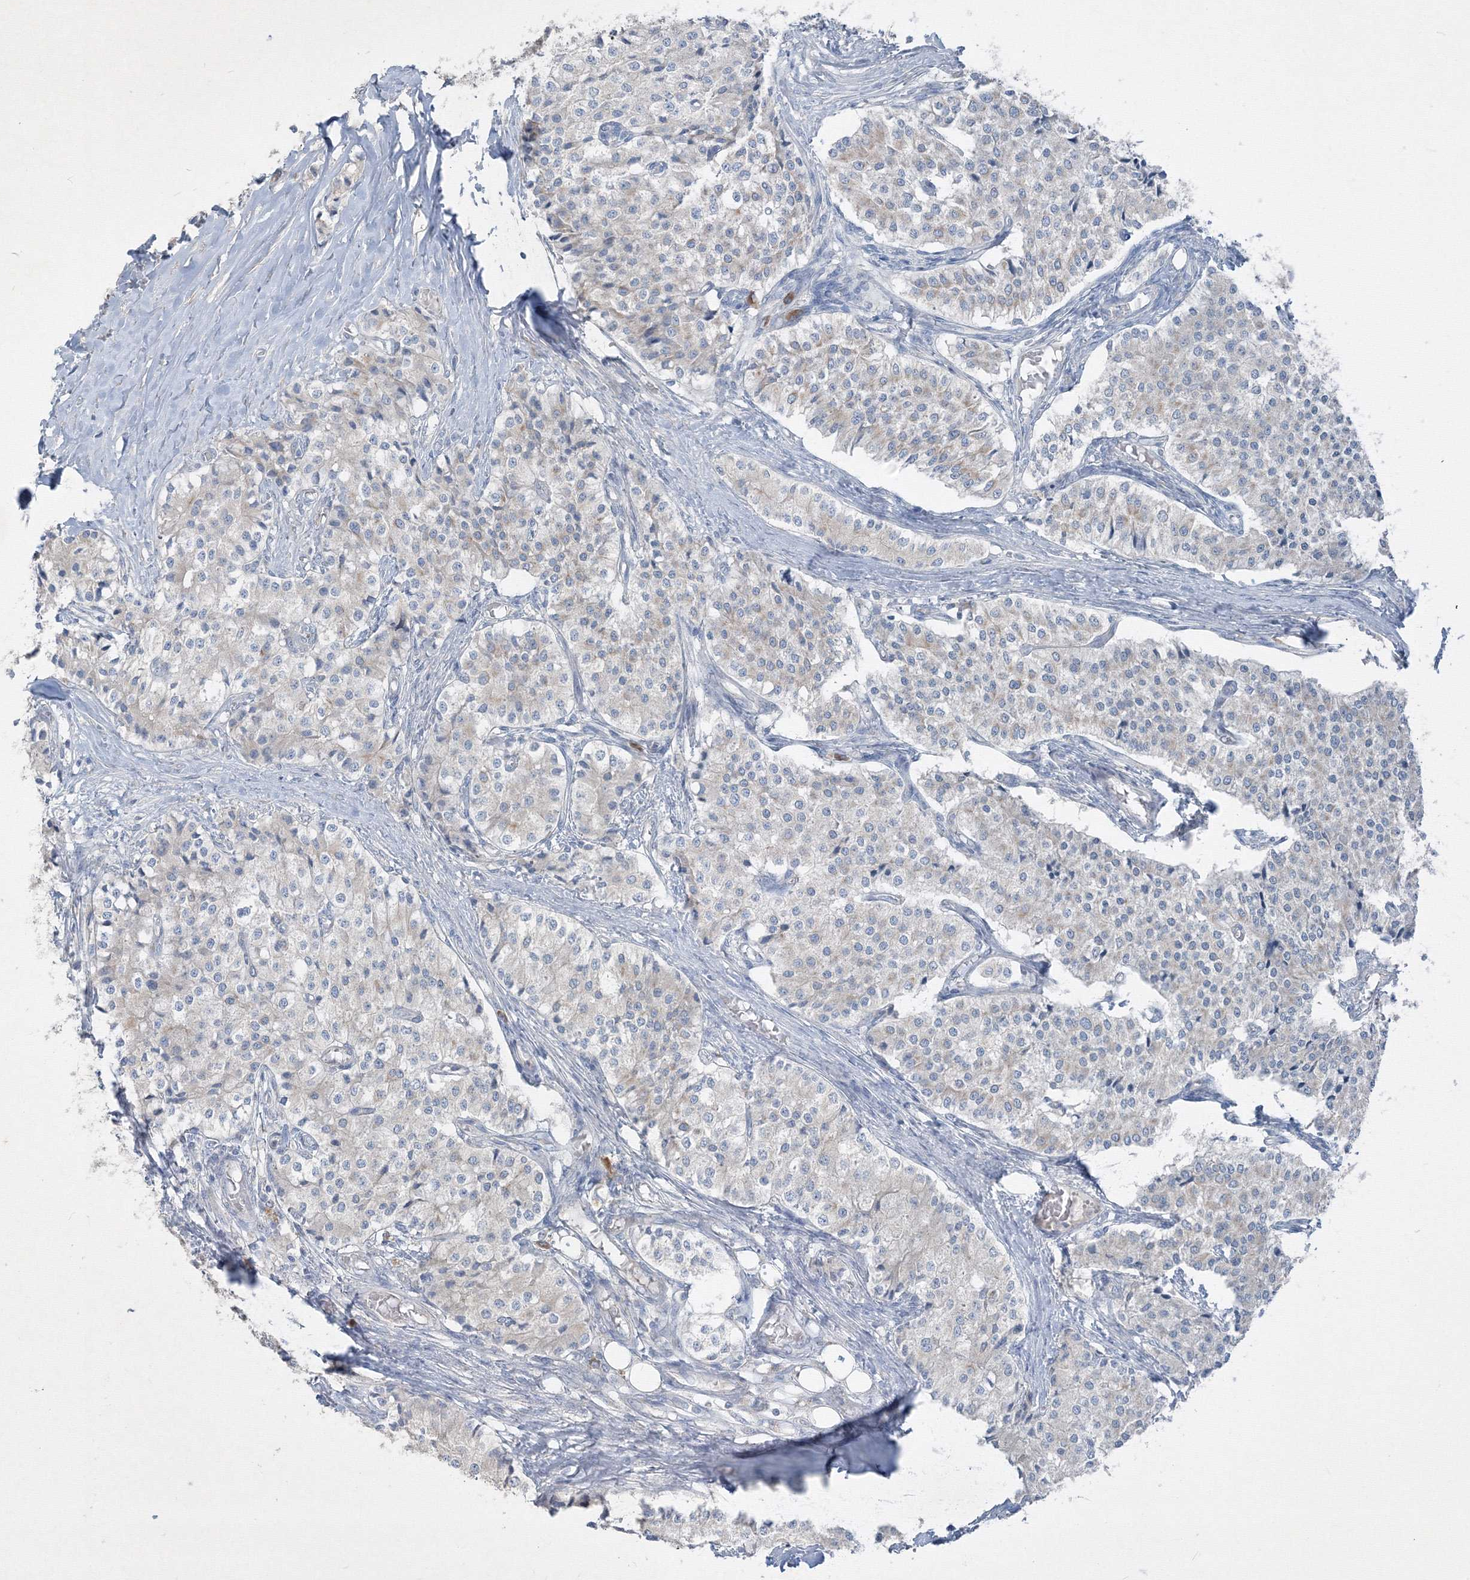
{"staining": {"intensity": "negative", "quantity": "none", "location": "none"}, "tissue": "carcinoid", "cell_type": "Tumor cells", "image_type": "cancer", "snomed": [{"axis": "morphology", "description": "Carcinoid, malignant, NOS"}, {"axis": "topography", "description": "Colon"}], "caption": "Immunohistochemistry (IHC) micrograph of human carcinoid stained for a protein (brown), which displays no staining in tumor cells.", "gene": "IFNAR1", "patient": {"sex": "female", "age": 52}}